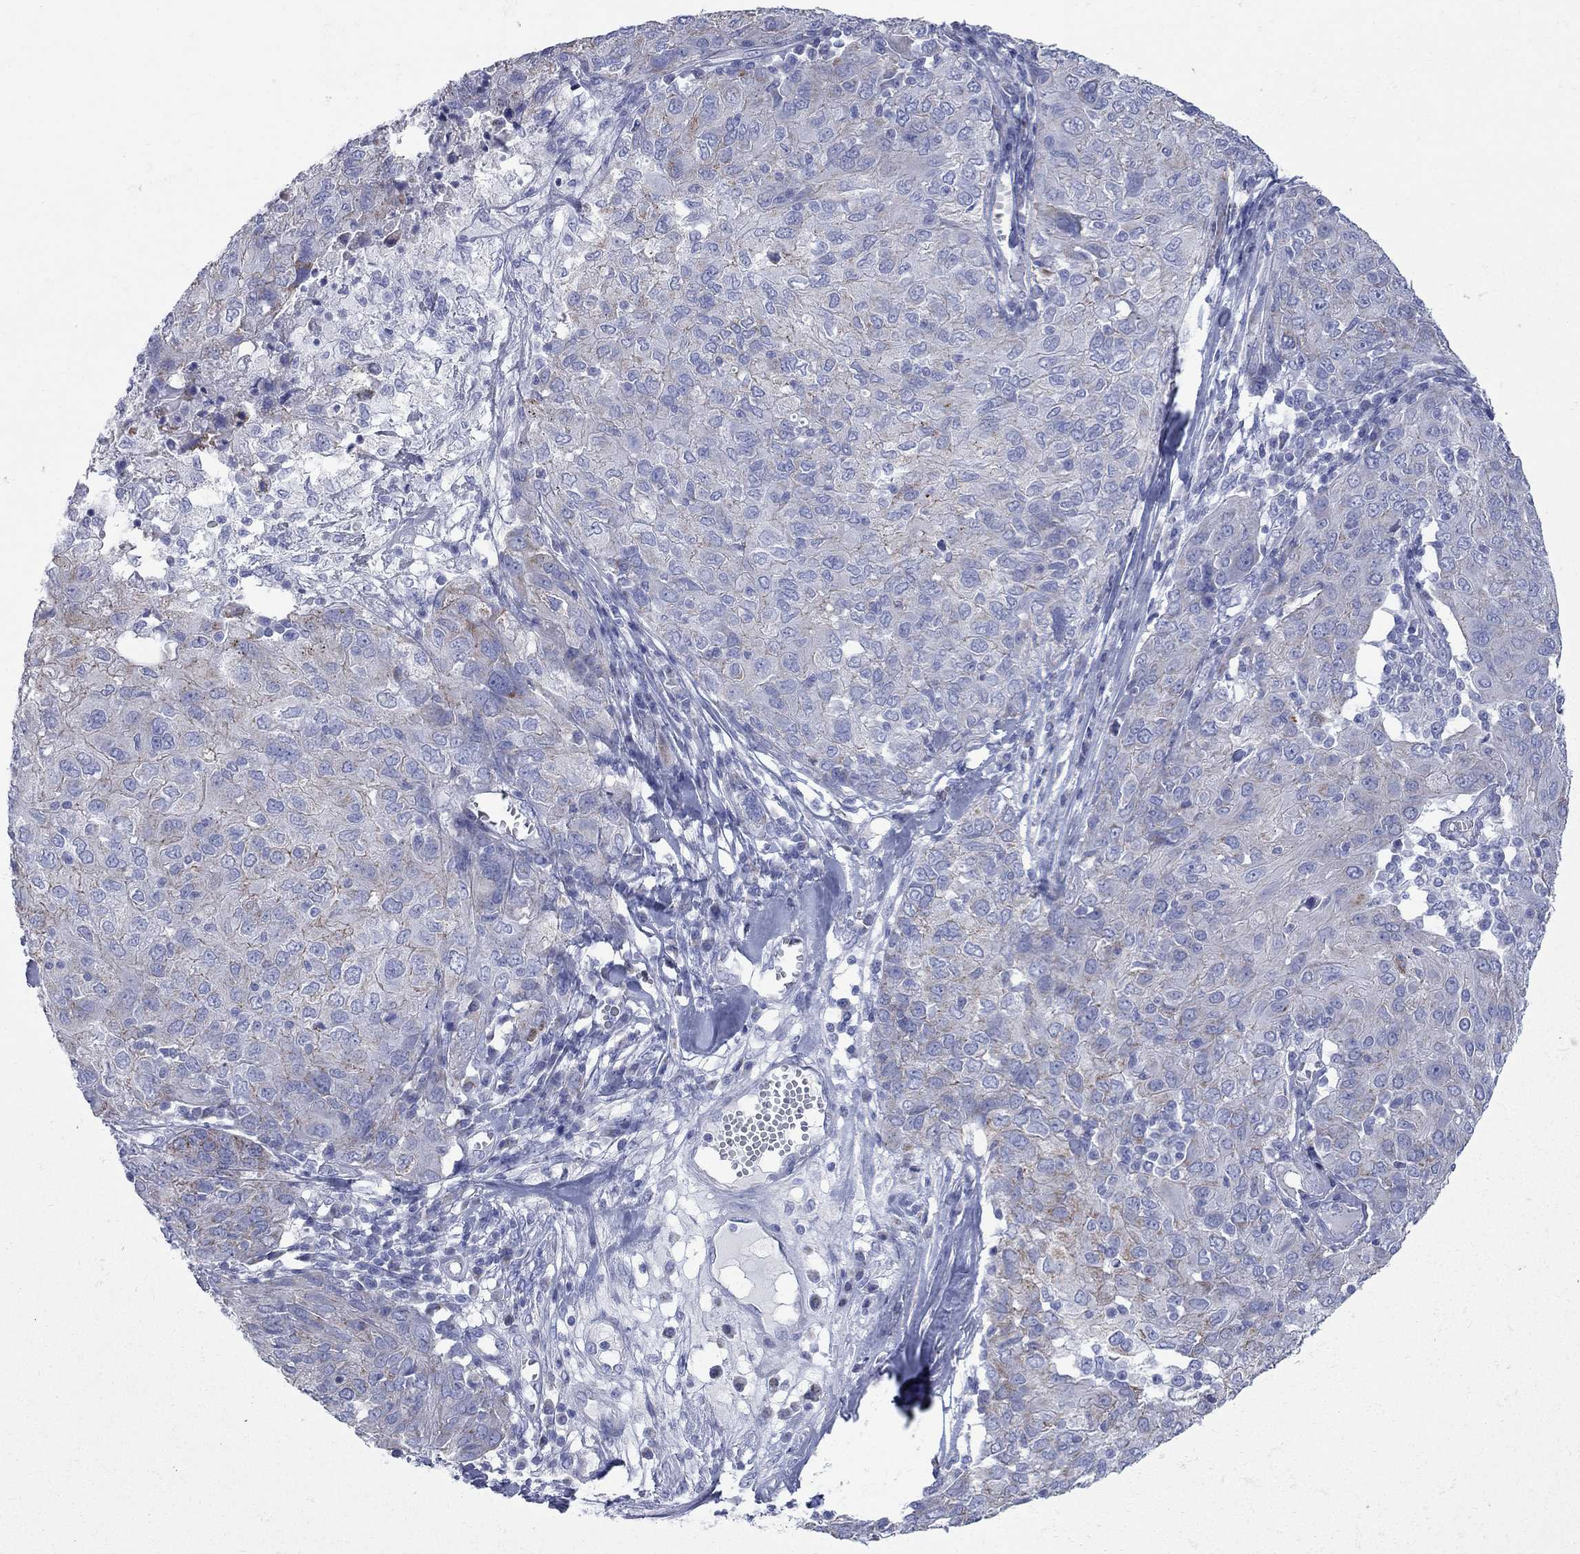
{"staining": {"intensity": "negative", "quantity": "none", "location": "none"}, "tissue": "ovarian cancer", "cell_type": "Tumor cells", "image_type": "cancer", "snomed": [{"axis": "morphology", "description": "Carcinoma, endometroid"}, {"axis": "topography", "description": "Ovary"}], "caption": "Protein analysis of ovarian cancer exhibits no significant expression in tumor cells.", "gene": "PDZD3", "patient": {"sex": "female", "age": 50}}